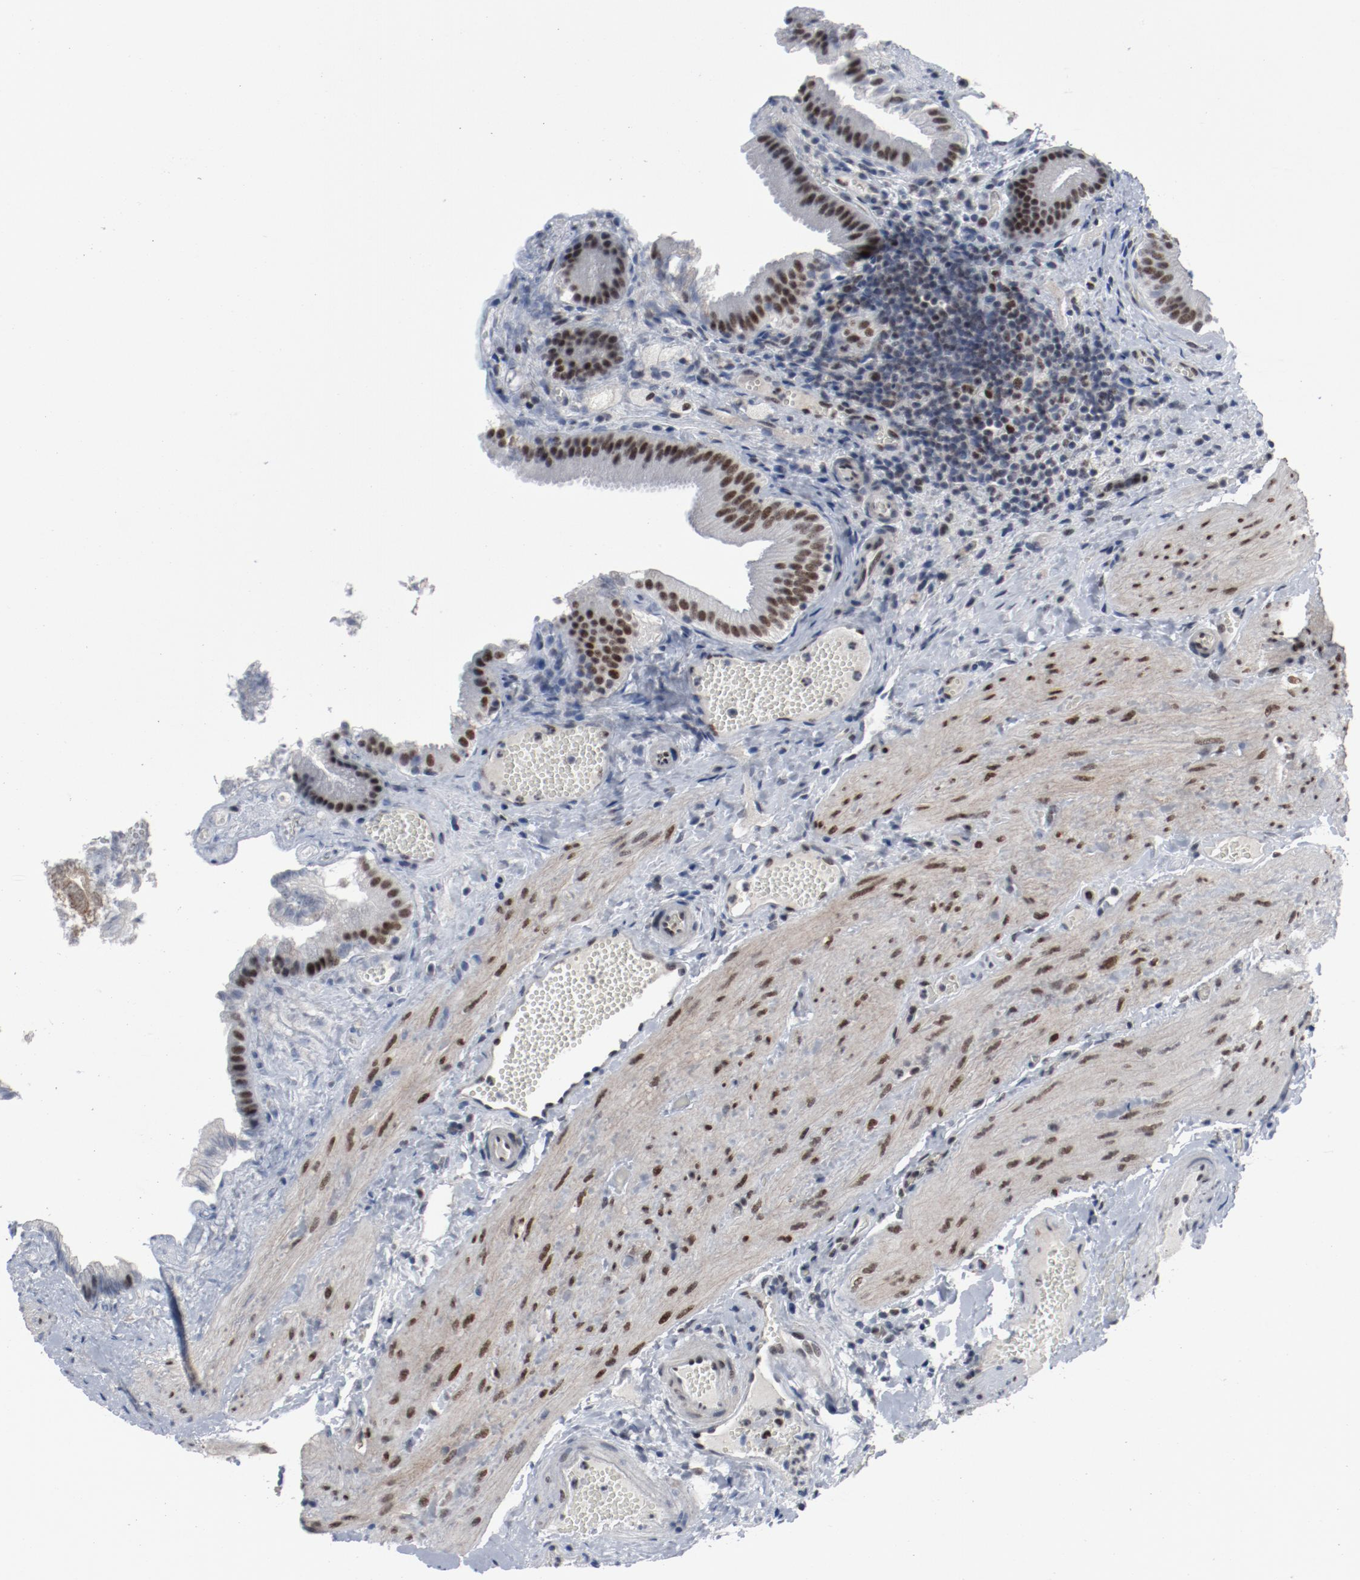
{"staining": {"intensity": "moderate", "quantity": ">75%", "location": "nuclear"}, "tissue": "gallbladder", "cell_type": "Glandular cells", "image_type": "normal", "snomed": [{"axis": "morphology", "description": "Normal tissue, NOS"}, {"axis": "topography", "description": "Gallbladder"}], "caption": "Protein expression analysis of unremarkable human gallbladder reveals moderate nuclear expression in about >75% of glandular cells. The staining is performed using DAB brown chromogen to label protein expression. The nuclei are counter-stained blue using hematoxylin.", "gene": "JMJD6", "patient": {"sex": "female", "age": 24}}